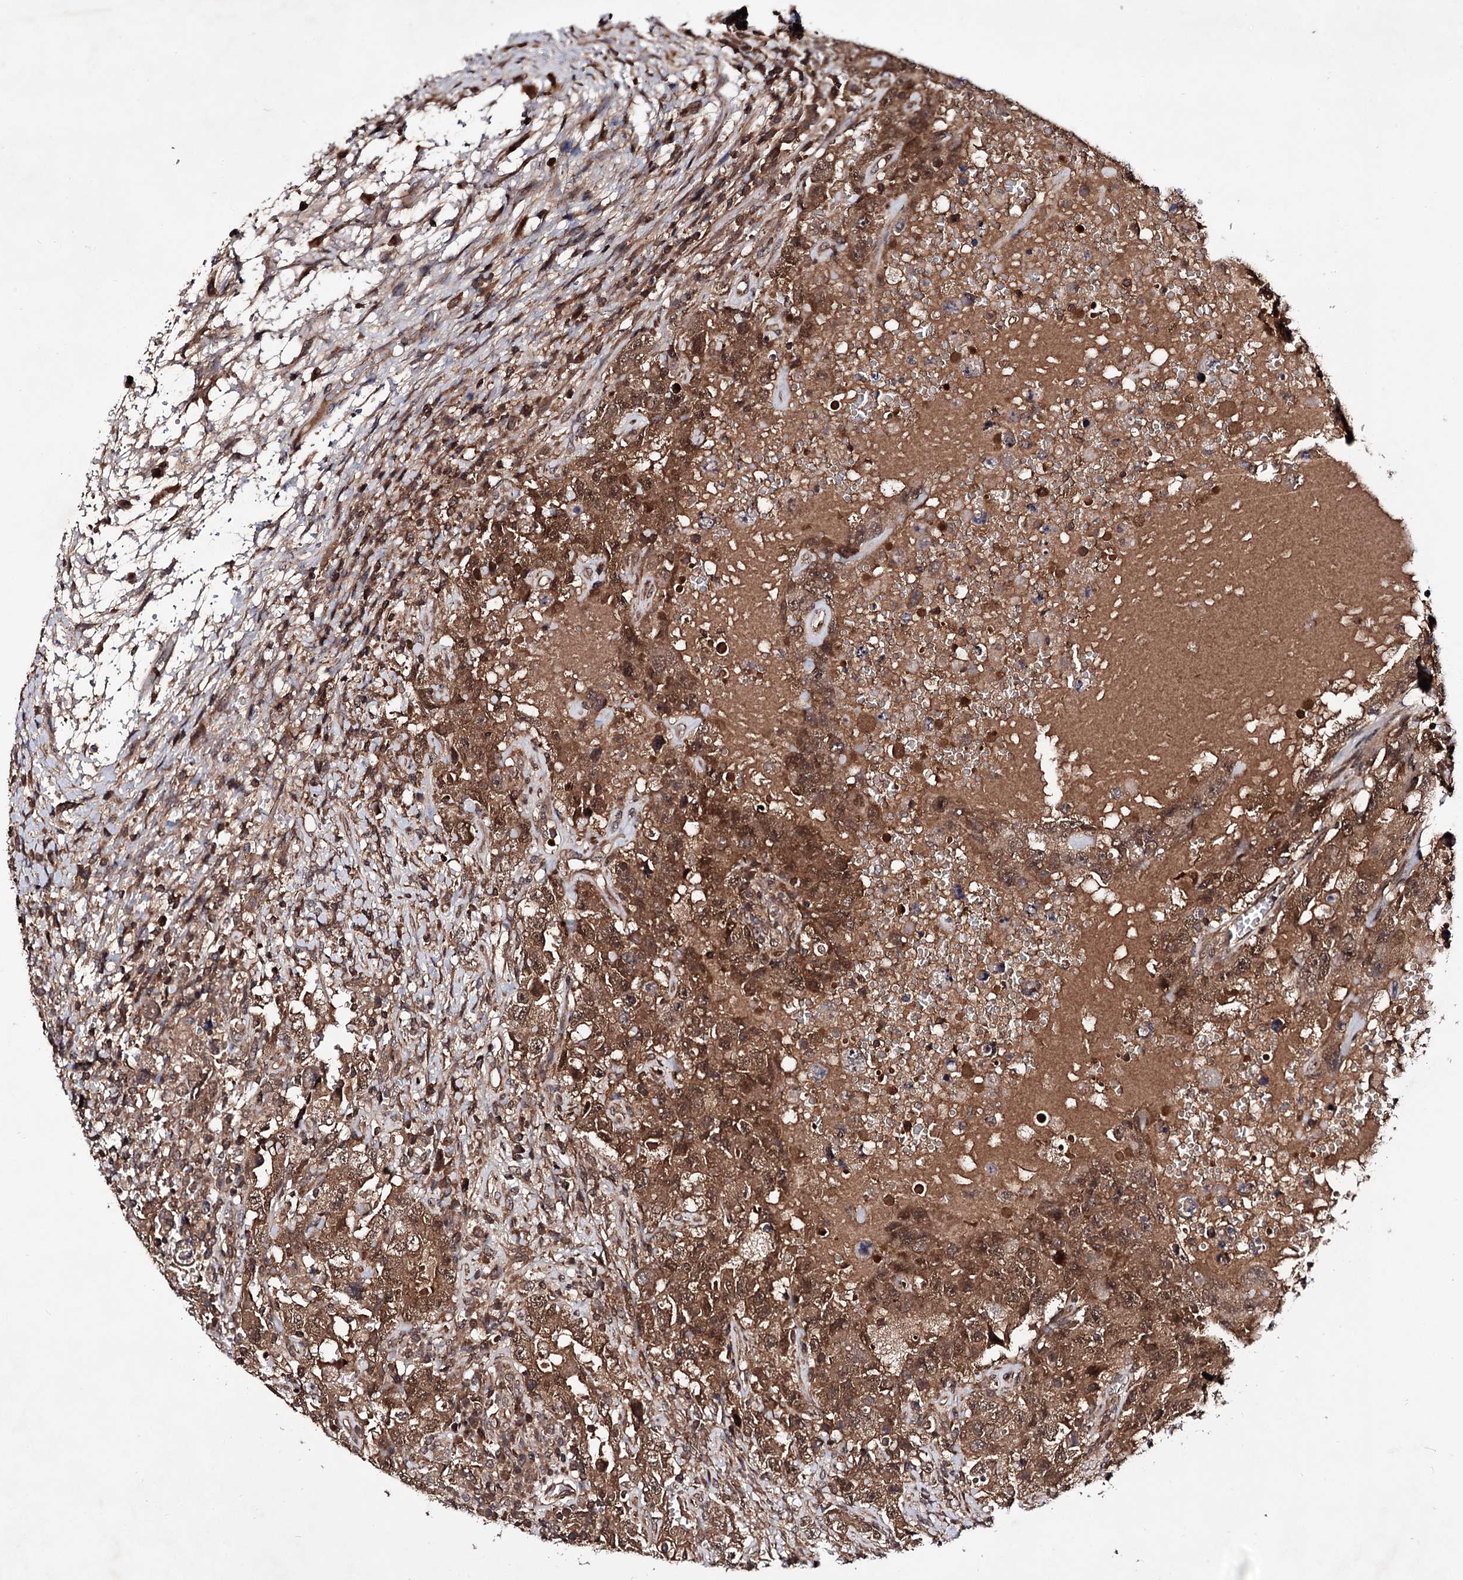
{"staining": {"intensity": "moderate", "quantity": ">75%", "location": "cytoplasmic/membranous,nuclear"}, "tissue": "testis cancer", "cell_type": "Tumor cells", "image_type": "cancer", "snomed": [{"axis": "morphology", "description": "Carcinoma, Embryonal, NOS"}, {"axis": "topography", "description": "Testis"}], "caption": "Testis embryonal carcinoma stained for a protein displays moderate cytoplasmic/membranous and nuclear positivity in tumor cells.", "gene": "MICAL2", "patient": {"sex": "male", "age": 26}}